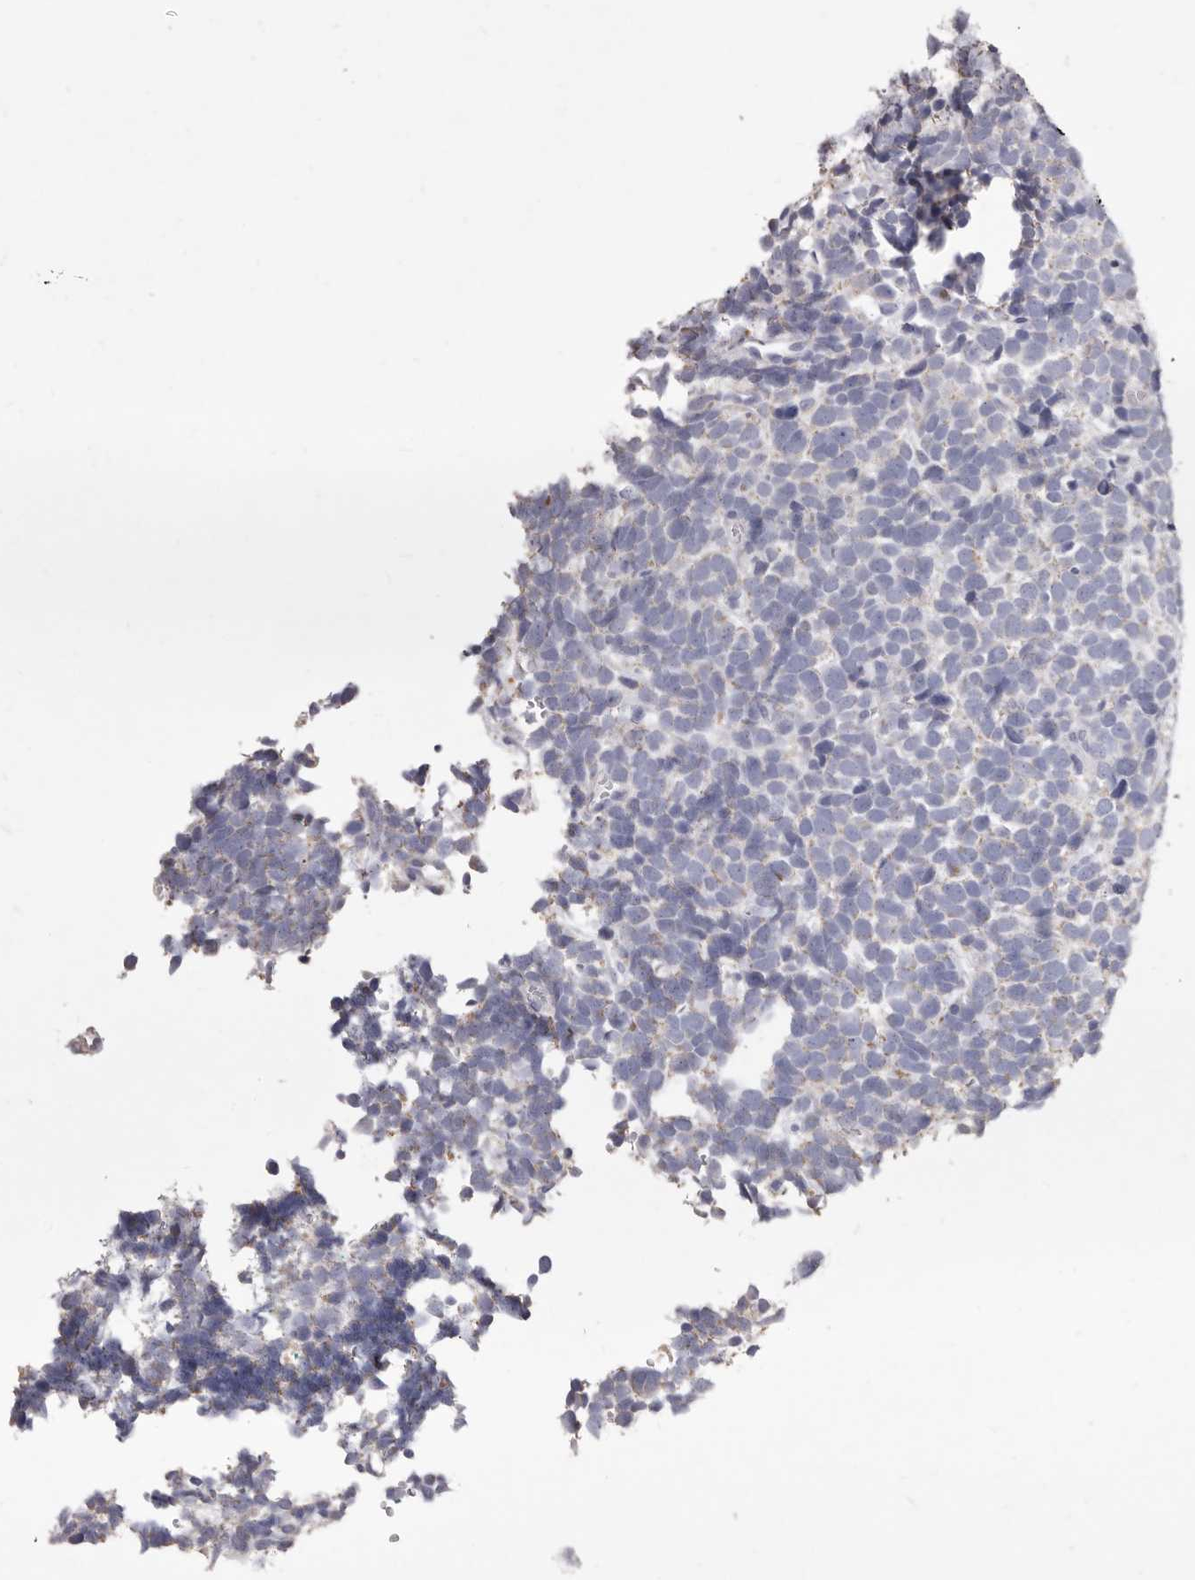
{"staining": {"intensity": "negative", "quantity": "none", "location": "none"}, "tissue": "urothelial cancer", "cell_type": "Tumor cells", "image_type": "cancer", "snomed": [{"axis": "morphology", "description": "Urothelial carcinoma, High grade"}, {"axis": "topography", "description": "Urinary bladder"}], "caption": "Urothelial carcinoma (high-grade) was stained to show a protein in brown. There is no significant staining in tumor cells.", "gene": "CYP2E1", "patient": {"sex": "female", "age": 82}}